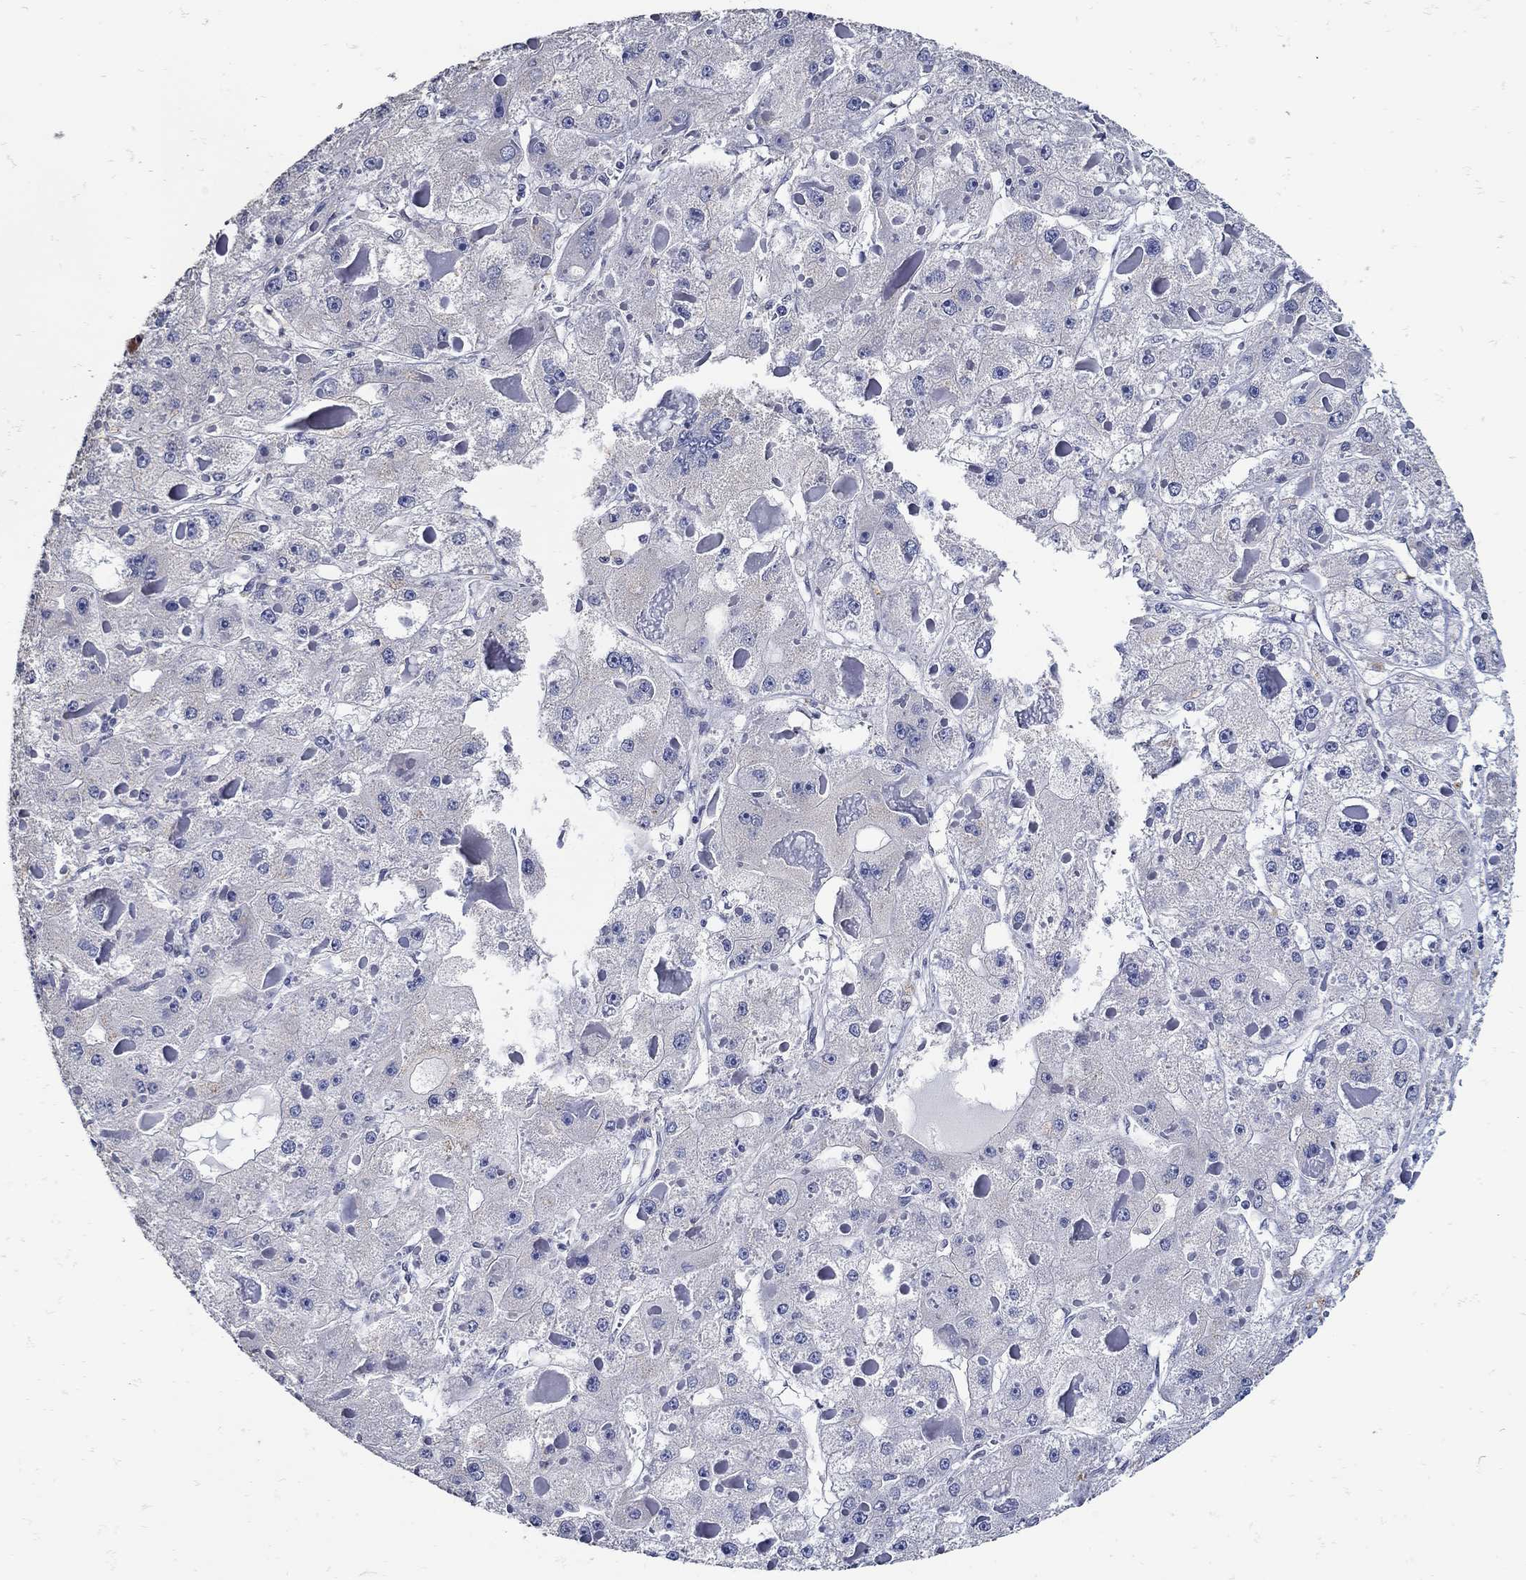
{"staining": {"intensity": "negative", "quantity": "none", "location": "none"}, "tissue": "liver cancer", "cell_type": "Tumor cells", "image_type": "cancer", "snomed": [{"axis": "morphology", "description": "Carcinoma, Hepatocellular, NOS"}, {"axis": "topography", "description": "Liver"}], "caption": "This is an IHC image of human liver cancer. There is no staining in tumor cells.", "gene": "KCNN3", "patient": {"sex": "female", "age": 73}}